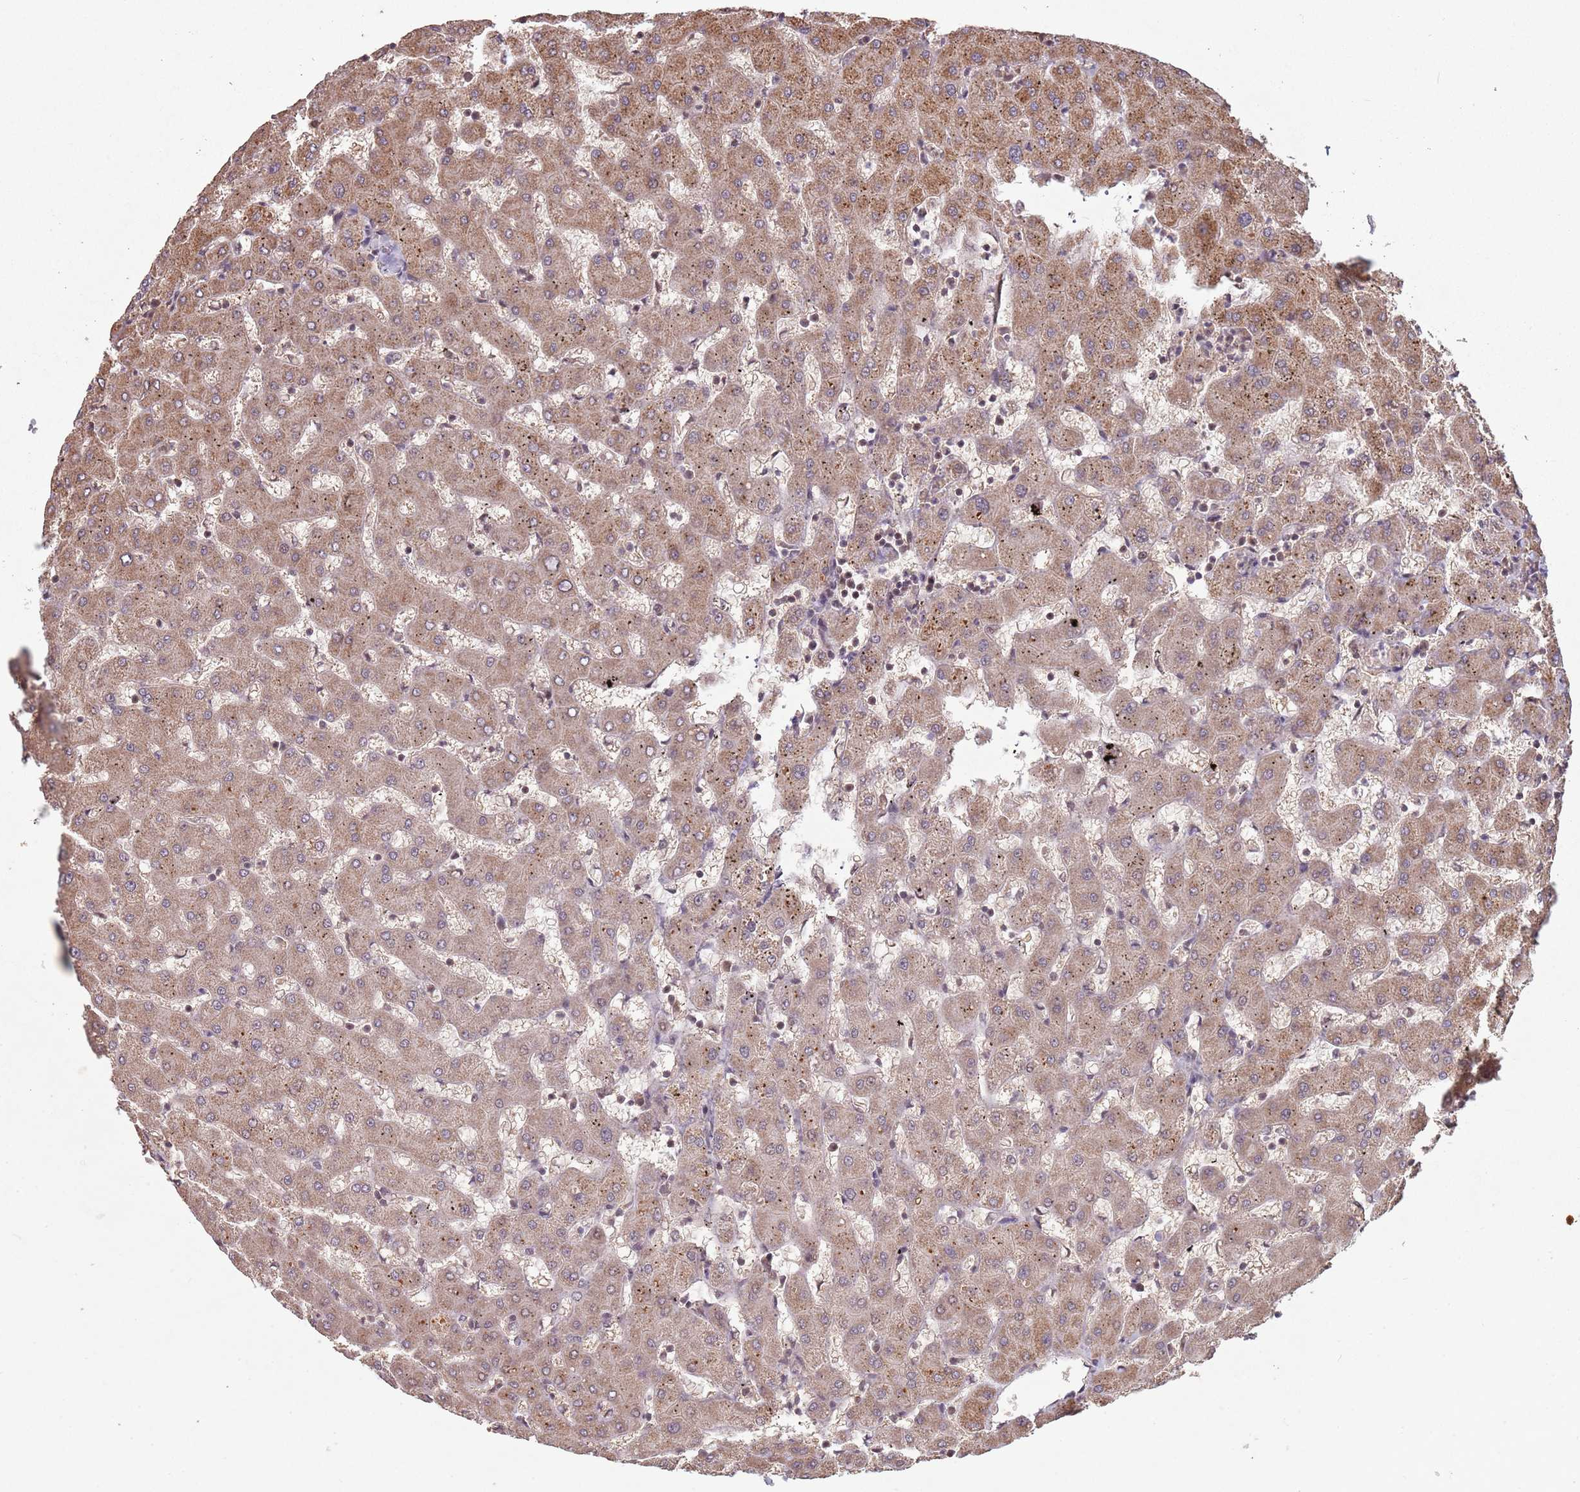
{"staining": {"intensity": "negative", "quantity": "none", "location": "none"}, "tissue": "liver", "cell_type": "Cholangiocytes", "image_type": "normal", "snomed": [{"axis": "morphology", "description": "Normal tissue, NOS"}, {"axis": "topography", "description": "Liver"}], "caption": "An image of liver stained for a protein reveals no brown staining in cholangiocytes.", "gene": "SUDS3", "patient": {"sex": "female", "age": 63}}